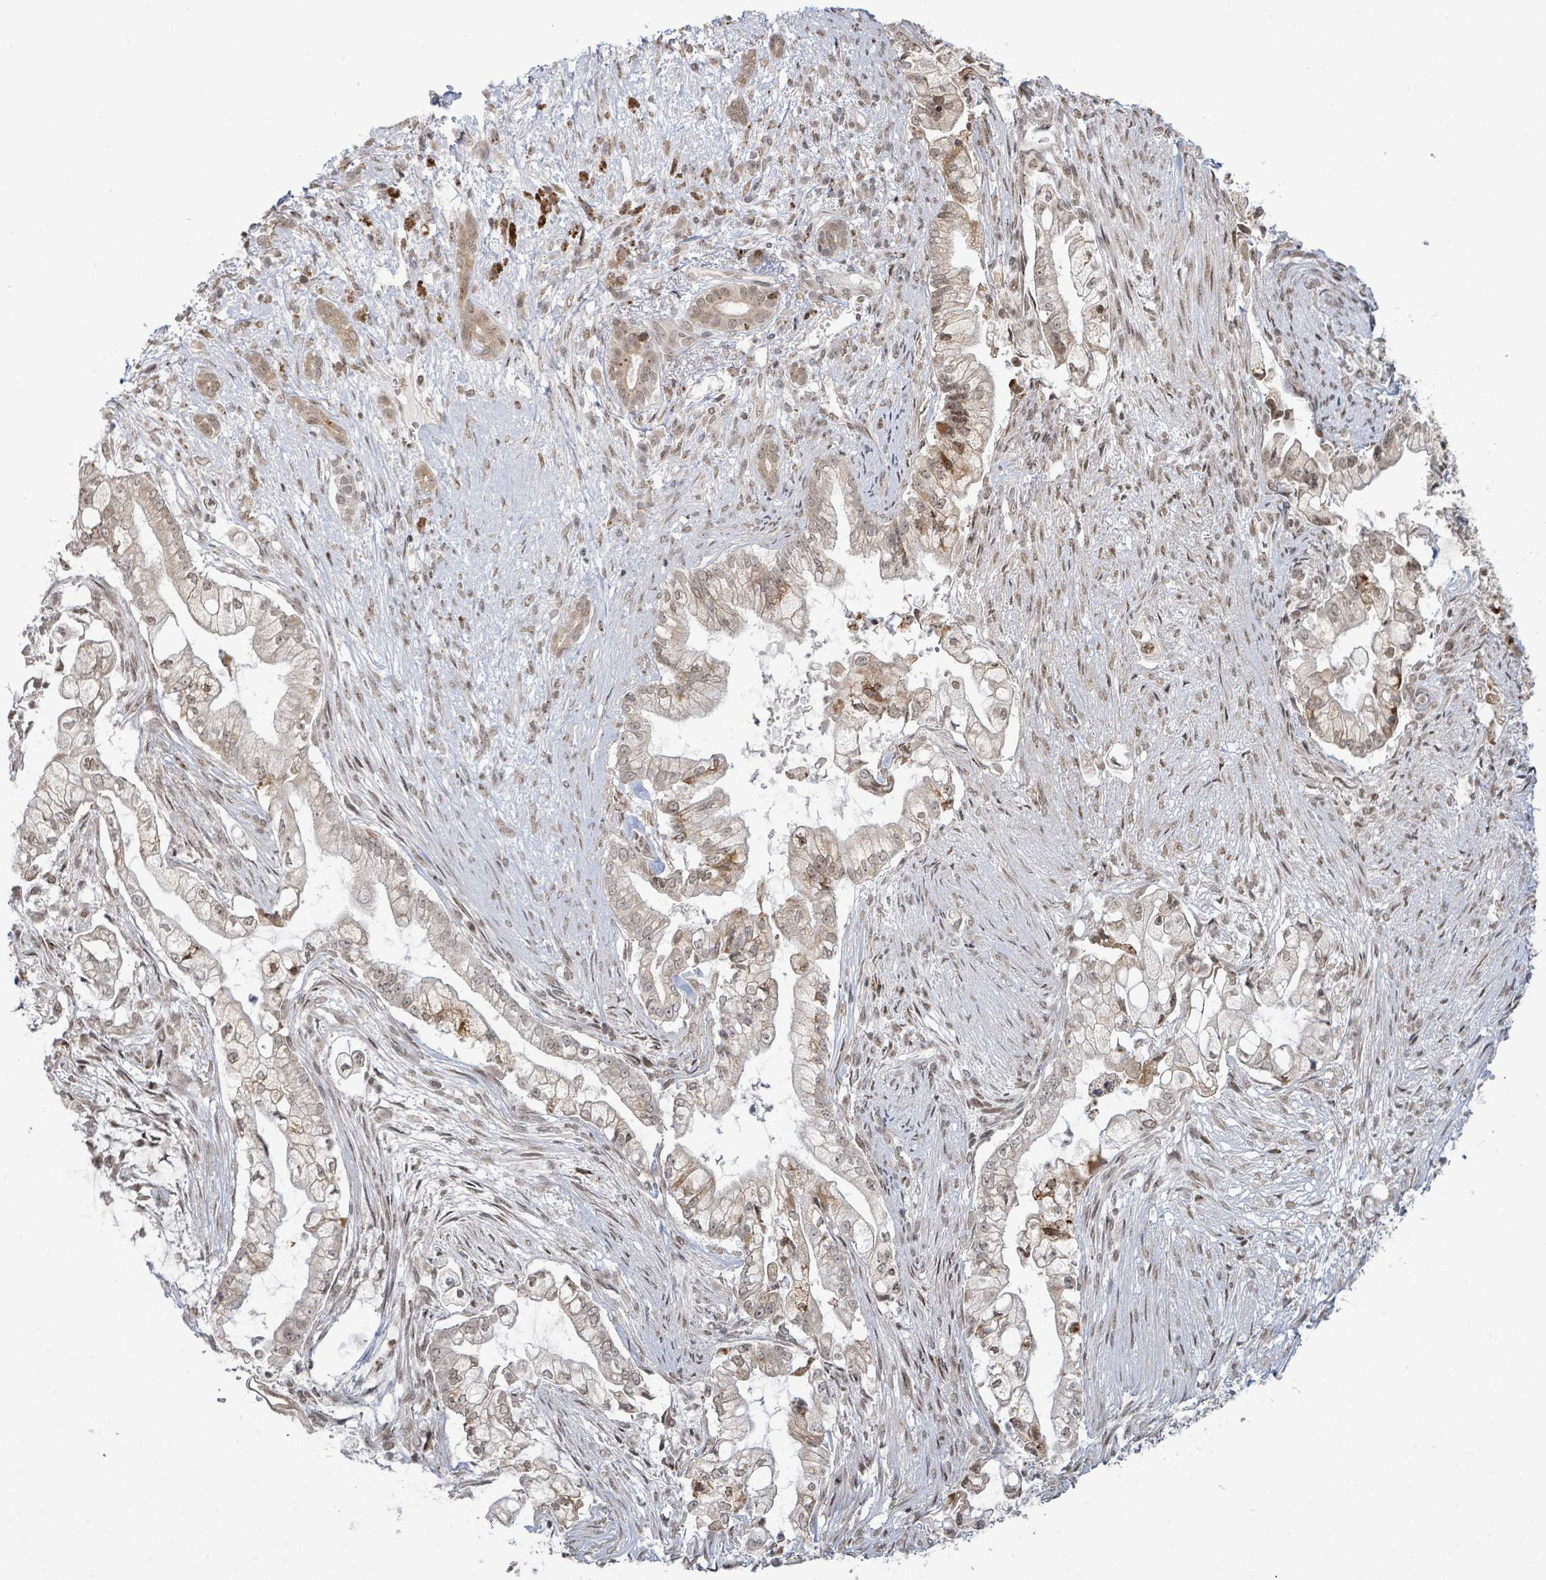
{"staining": {"intensity": "weak", "quantity": "<25%", "location": "nuclear"}, "tissue": "pancreatic cancer", "cell_type": "Tumor cells", "image_type": "cancer", "snomed": [{"axis": "morphology", "description": "Adenocarcinoma, NOS"}, {"axis": "topography", "description": "Pancreas"}], "caption": "Immunohistochemistry (IHC) photomicrograph of neoplastic tissue: human pancreatic cancer (adenocarcinoma) stained with DAB demonstrates no significant protein staining in tumor cells.", "gene": "SBF2", "patient": {"sex": "female", "age": 69}}